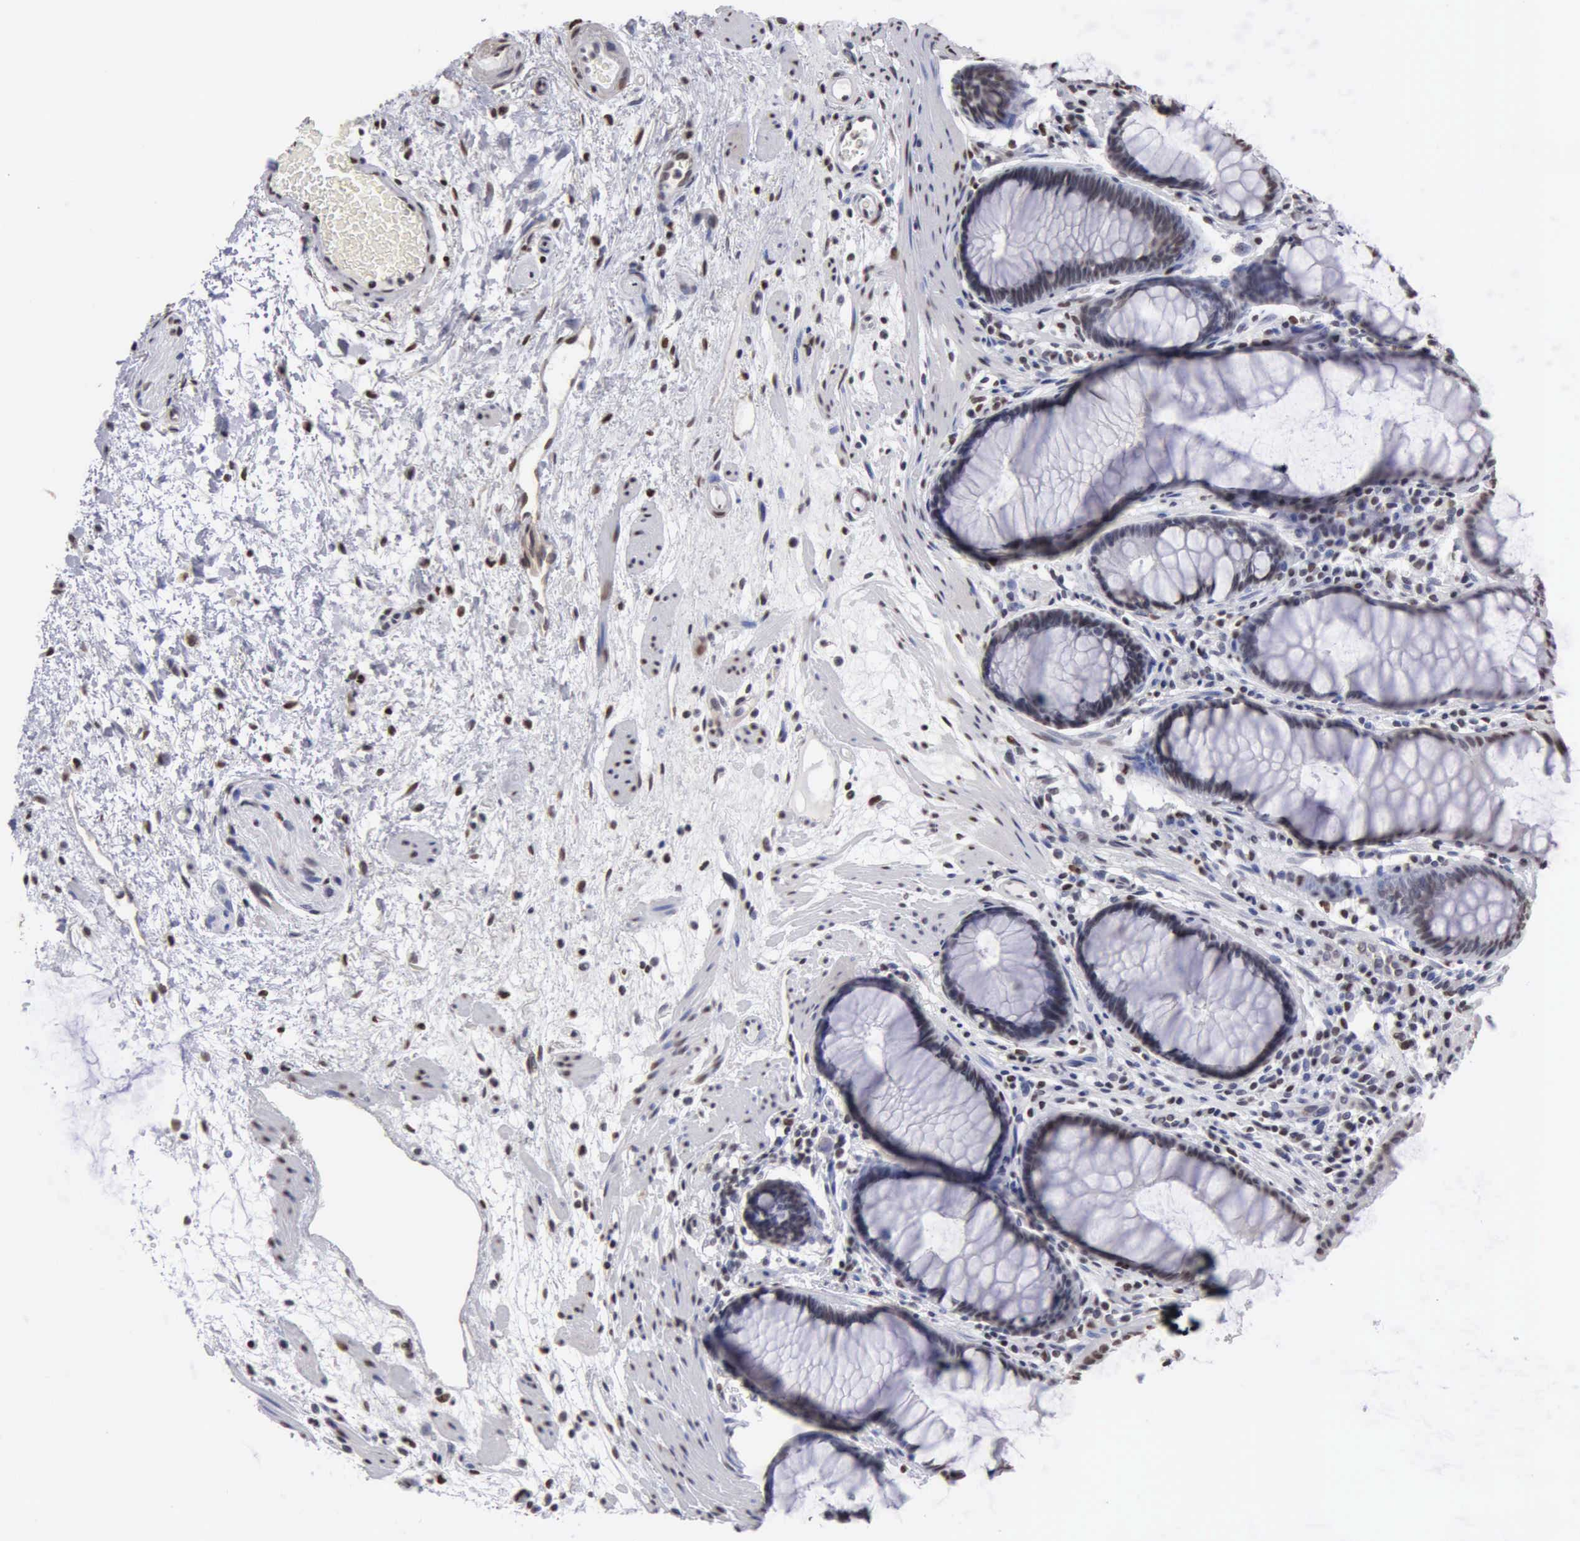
{"staining": {"intensity": "moderate", "quantity": "25%-75%", "location": "nuclear"}, "tissue": "rectum", "cell_type": "Glandular cells", "image_type": "normal", "snomed": [{"axis": "morphology", "description": "Normal tissue, NOS"}, {"axis": "topography", "description": "Rectum"}], "caption": "This is a histology image of immunohistochemistry (IHC) staining of unremarkable rectum, which shows moderate staining in the nuclear of glandular cells.", "gene": "CCNG1", "patient": {"sex": "male", "age": 77}}